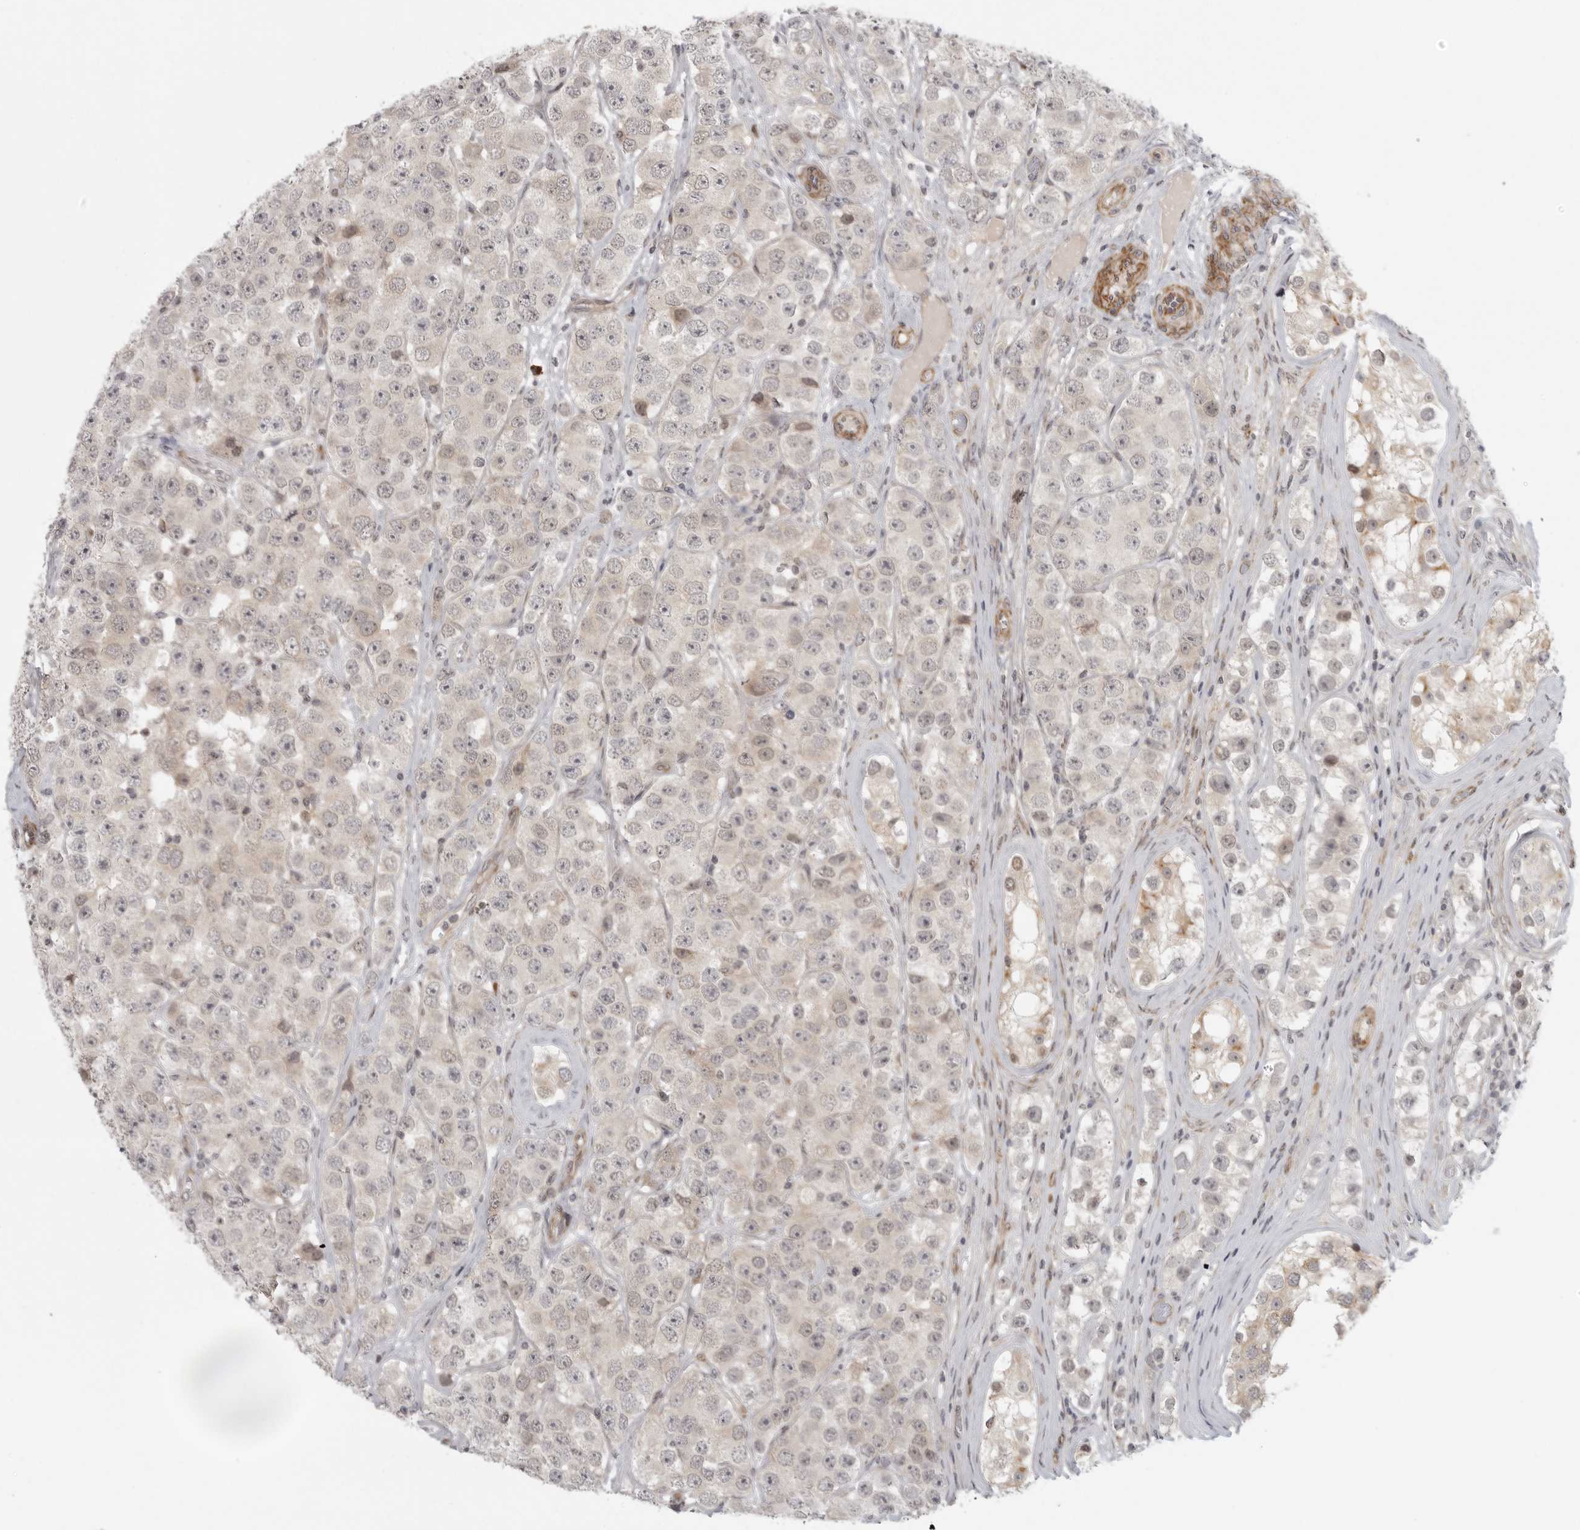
{"staining": {"intensity": "negative", "quantity": "none", "location": "none"}, "tissue": "testis cancer", "cell_type": "Tumor cells", "image_type": "cancer", "snomed": [{"axis": "morphology", "description": "Seminoma, NOS"}, {"axis": "topography", "description": "Testis"}], "caption": "IHC image of testis cancer stained for a protein (brown), which exhibits no expression in tumor cells.", "gene": "TUT4", "patient": {"sex": "male", "age": 28}}